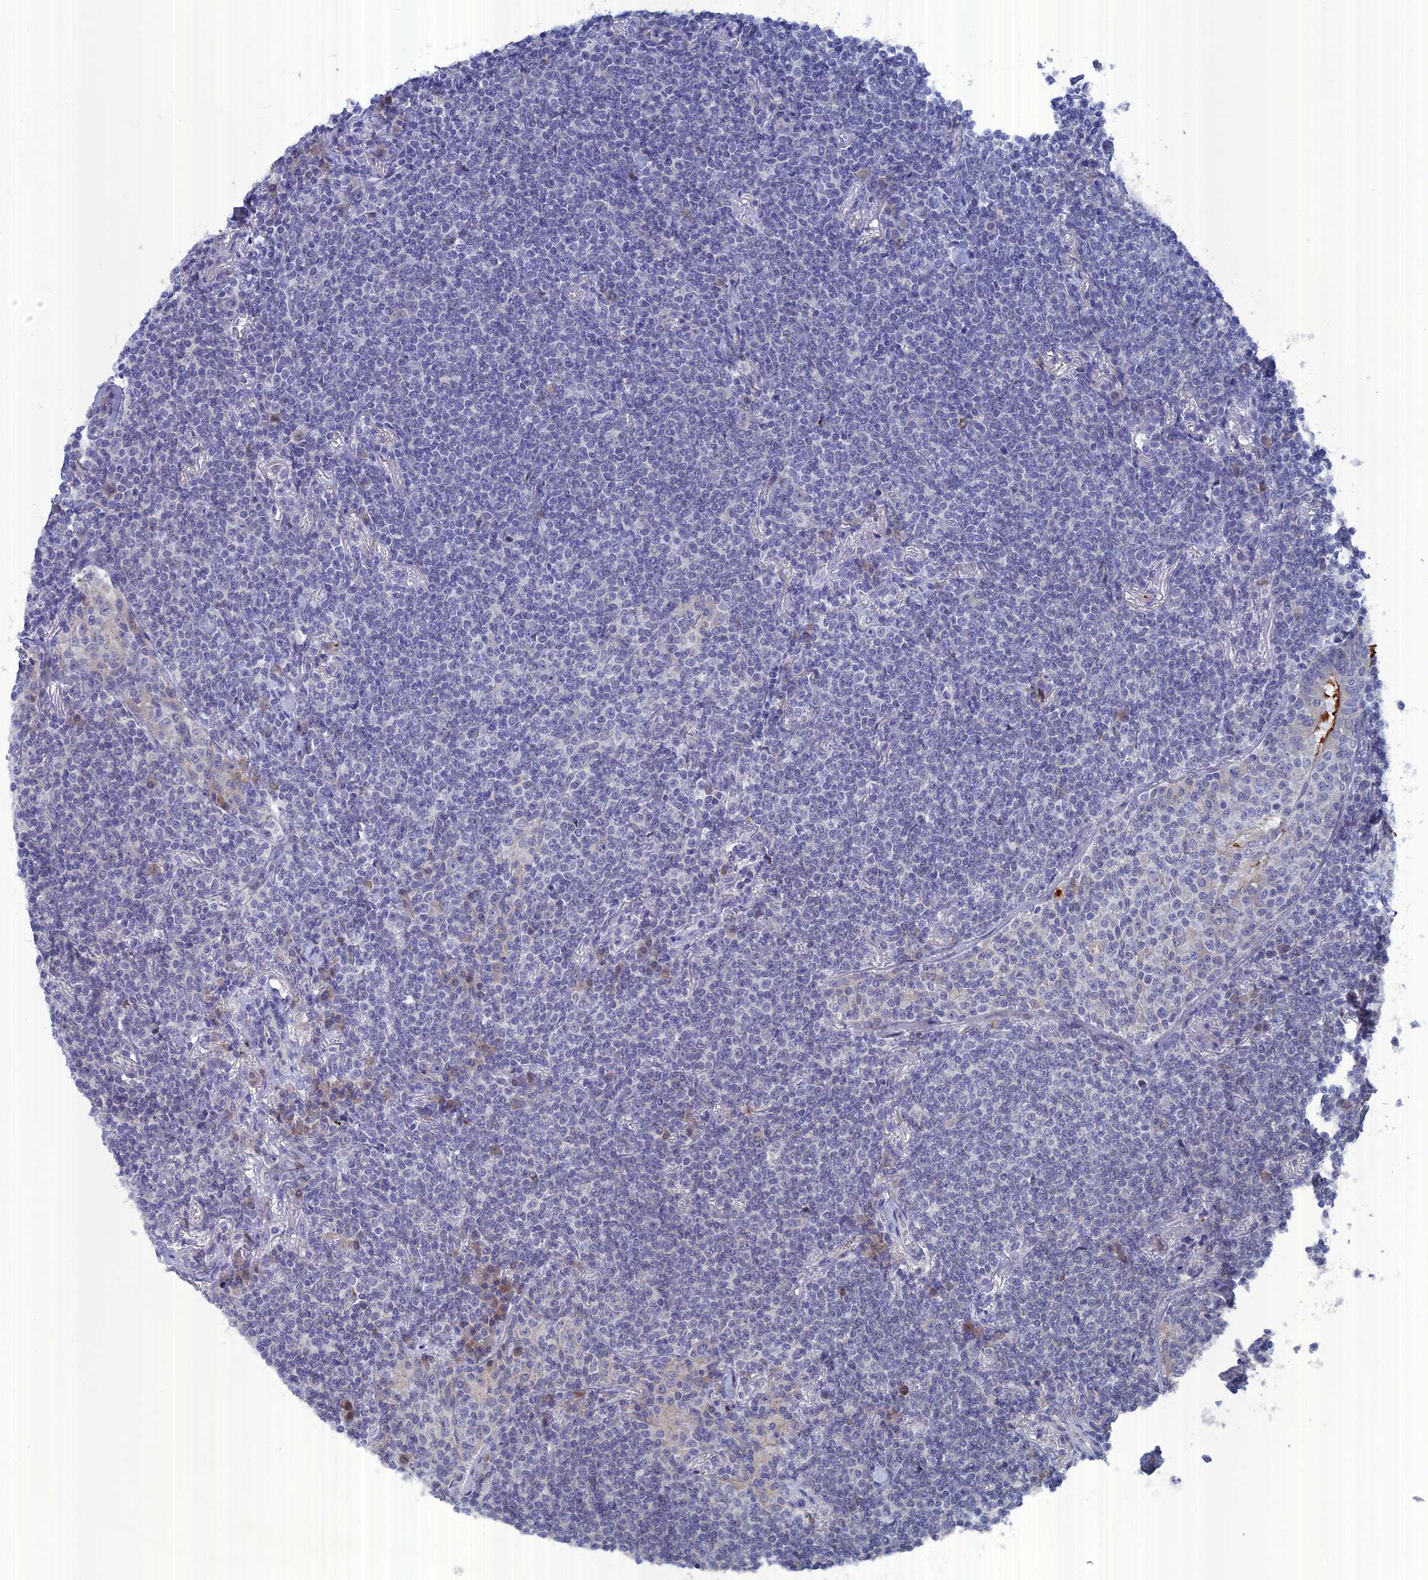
{"staining": {"intensity": "negative", "quantity": "none", "location": "none"}, "tissue": "lymphoma", "cell_type": "Tumor cells", "image_type": "cancer", "snomed": [{"axis": "morphology", "description": "Malignant lymphoma, non-Hodgkin's type, Low grade"}, {"axis": "topography", "description": "Lung"}], "caption": "There is no significant positivity in tumor cells of lymphoma. (Brightfield microscopy of DAB (3,3'-diaminobenzidine) immunohistochemistry (IHC) at high magnification).", "gene": "TMEM161A", "patient": {"sex": "female", "age": 71}}